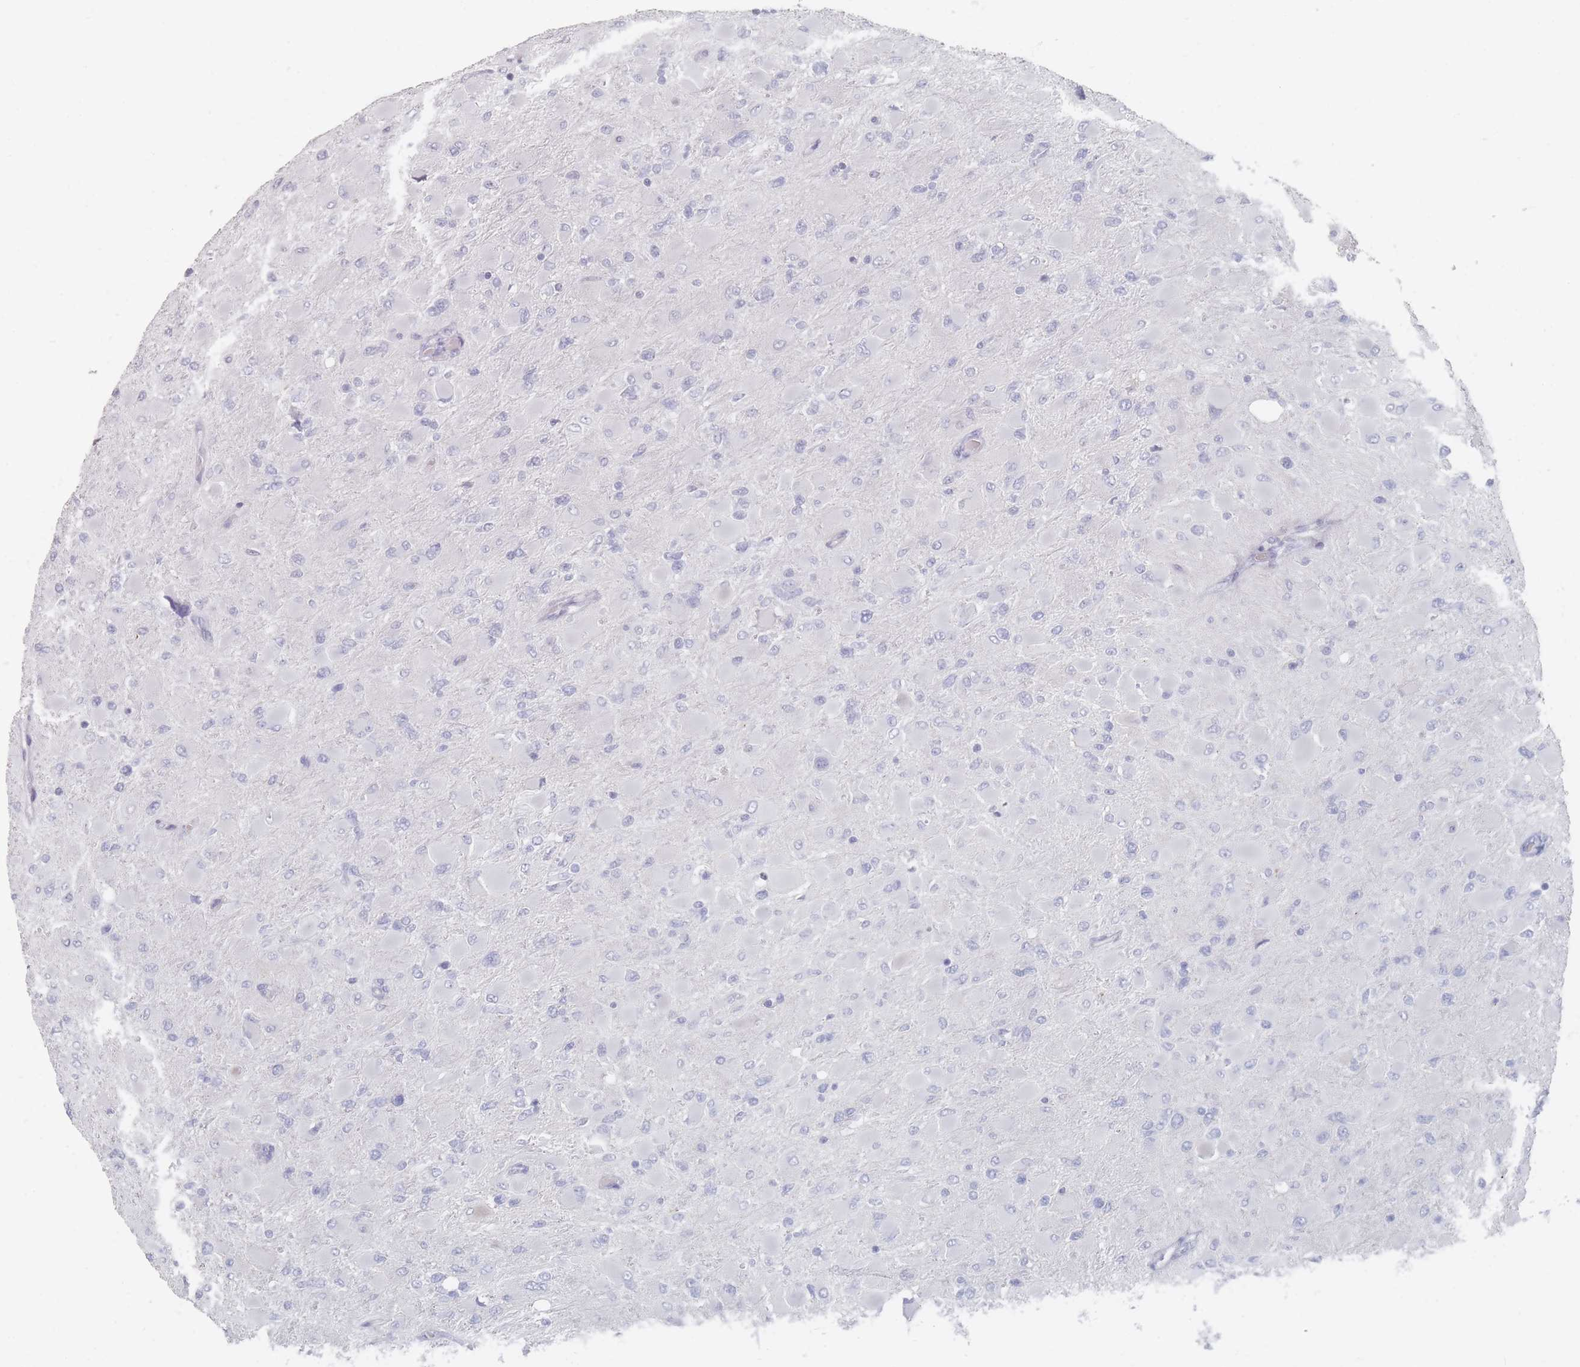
{"staining": {"intensity": "negative", "quantity": "none", "location": "none"}, "tissue": "glioma", "cell_type": "Tumor cells", "image_type": "cancer", "snomed": [{"axis": "morphology", "description": "Glioma, malignant, High grade"}, {"axis": "topography", "description": "Cerebral cortex"}], "caption": "This is an IHC image of glioma. There is no staining in tumor cells.", "gene": "CD37", "patient": {"sex": "female", "age": 36}}